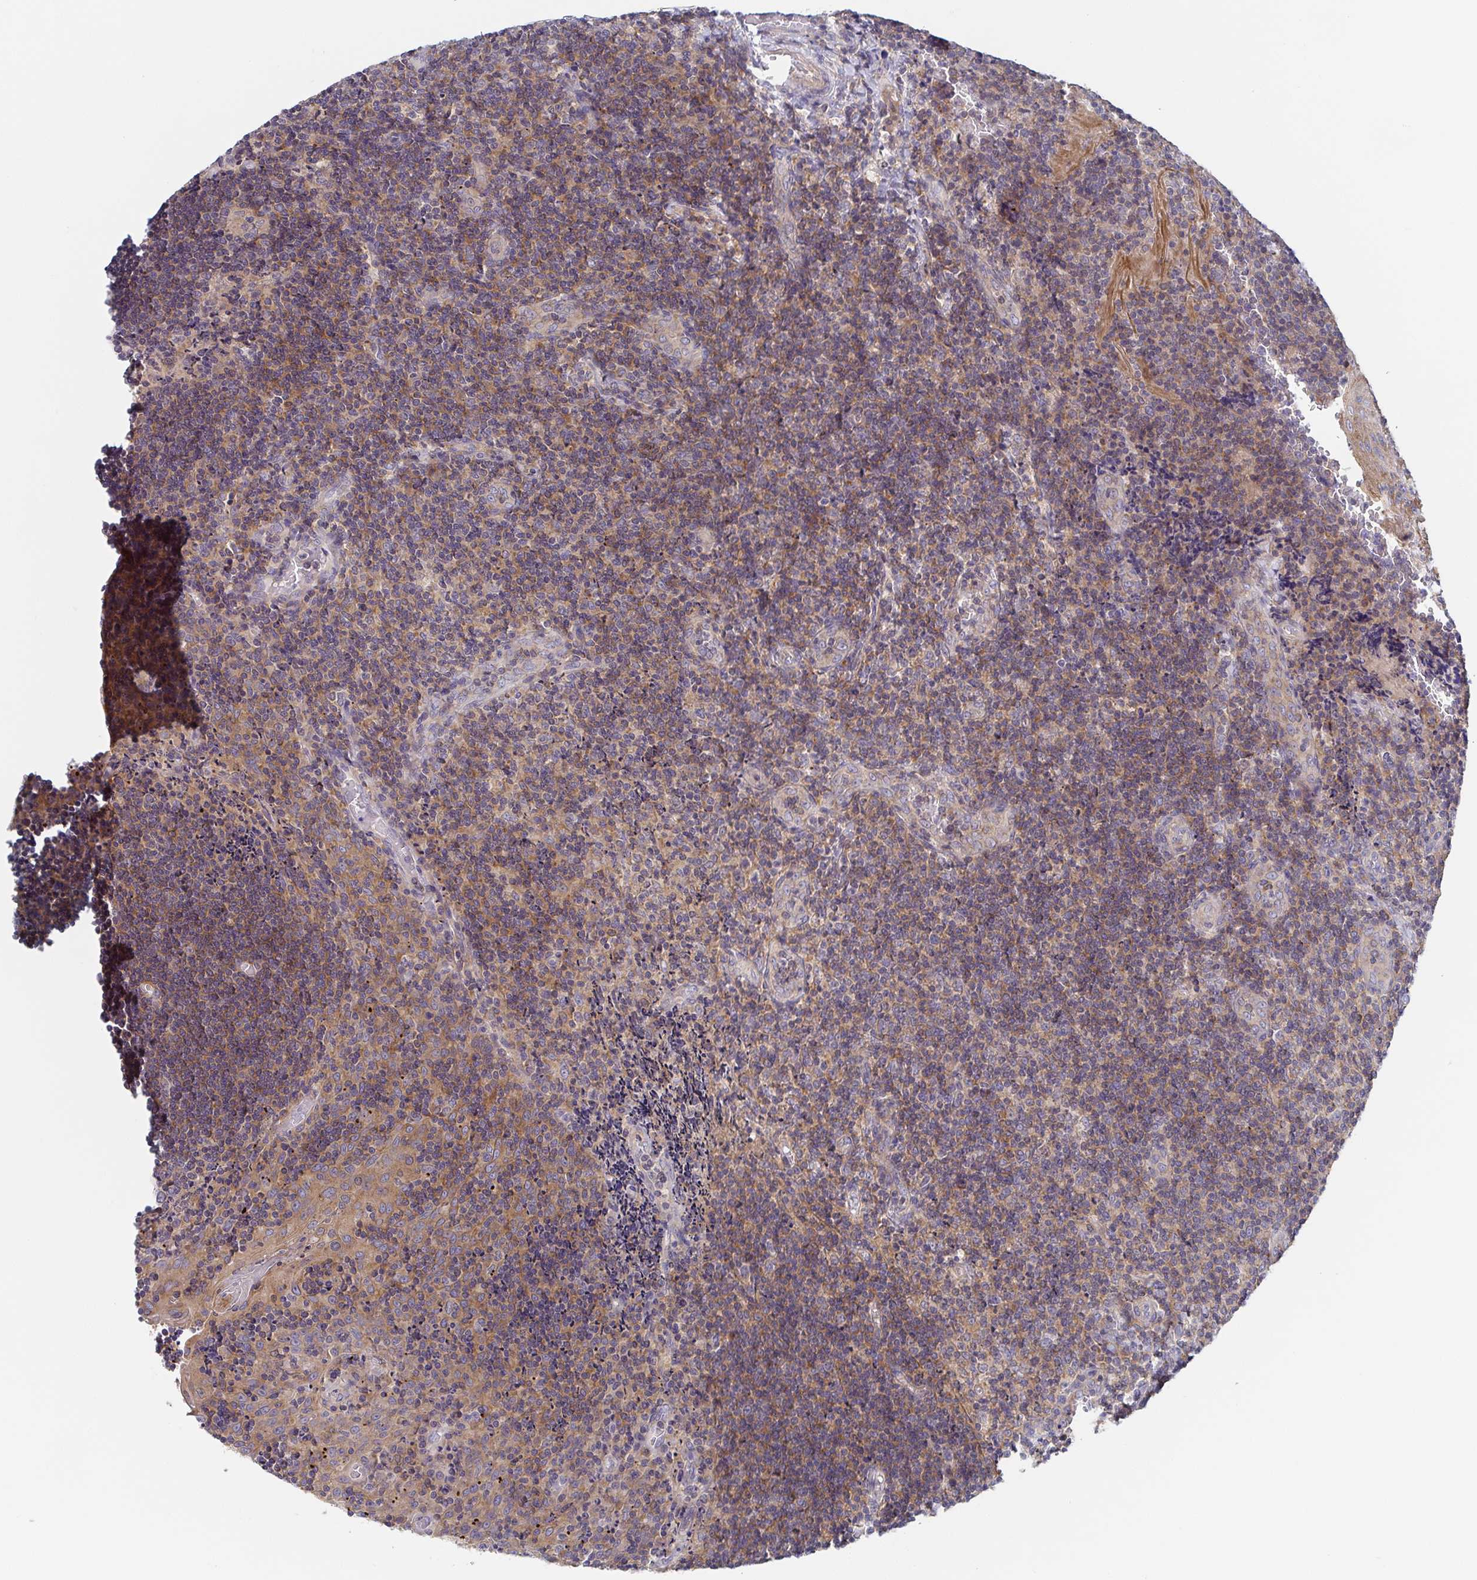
{"staining": {"intensity": "weak", "quantity": "25%-75%", "location": "cytoplasmic/membranous"}, "tissue": "tonsil", "cell_type": "Non-germinal center cells", "image_type": "normal", "snomed": [{"axis": "morphology", "description": "Normal tissue, NOS"}, {"axis": "topography", "description": "Tonsil"}], "caption": "Immunohistochemistry (IHC) (DAB) staining of normal human tonsil exhibits weak cytoplasmic/membranous protein expression in approximately 25%-75% of non-germinal center cells. Immunohistochemistry stains the protein of interest in brown and the nuclei are stained blue.", "gene": "TUFT1", "patient": {"sex": "male", "age": 17}}